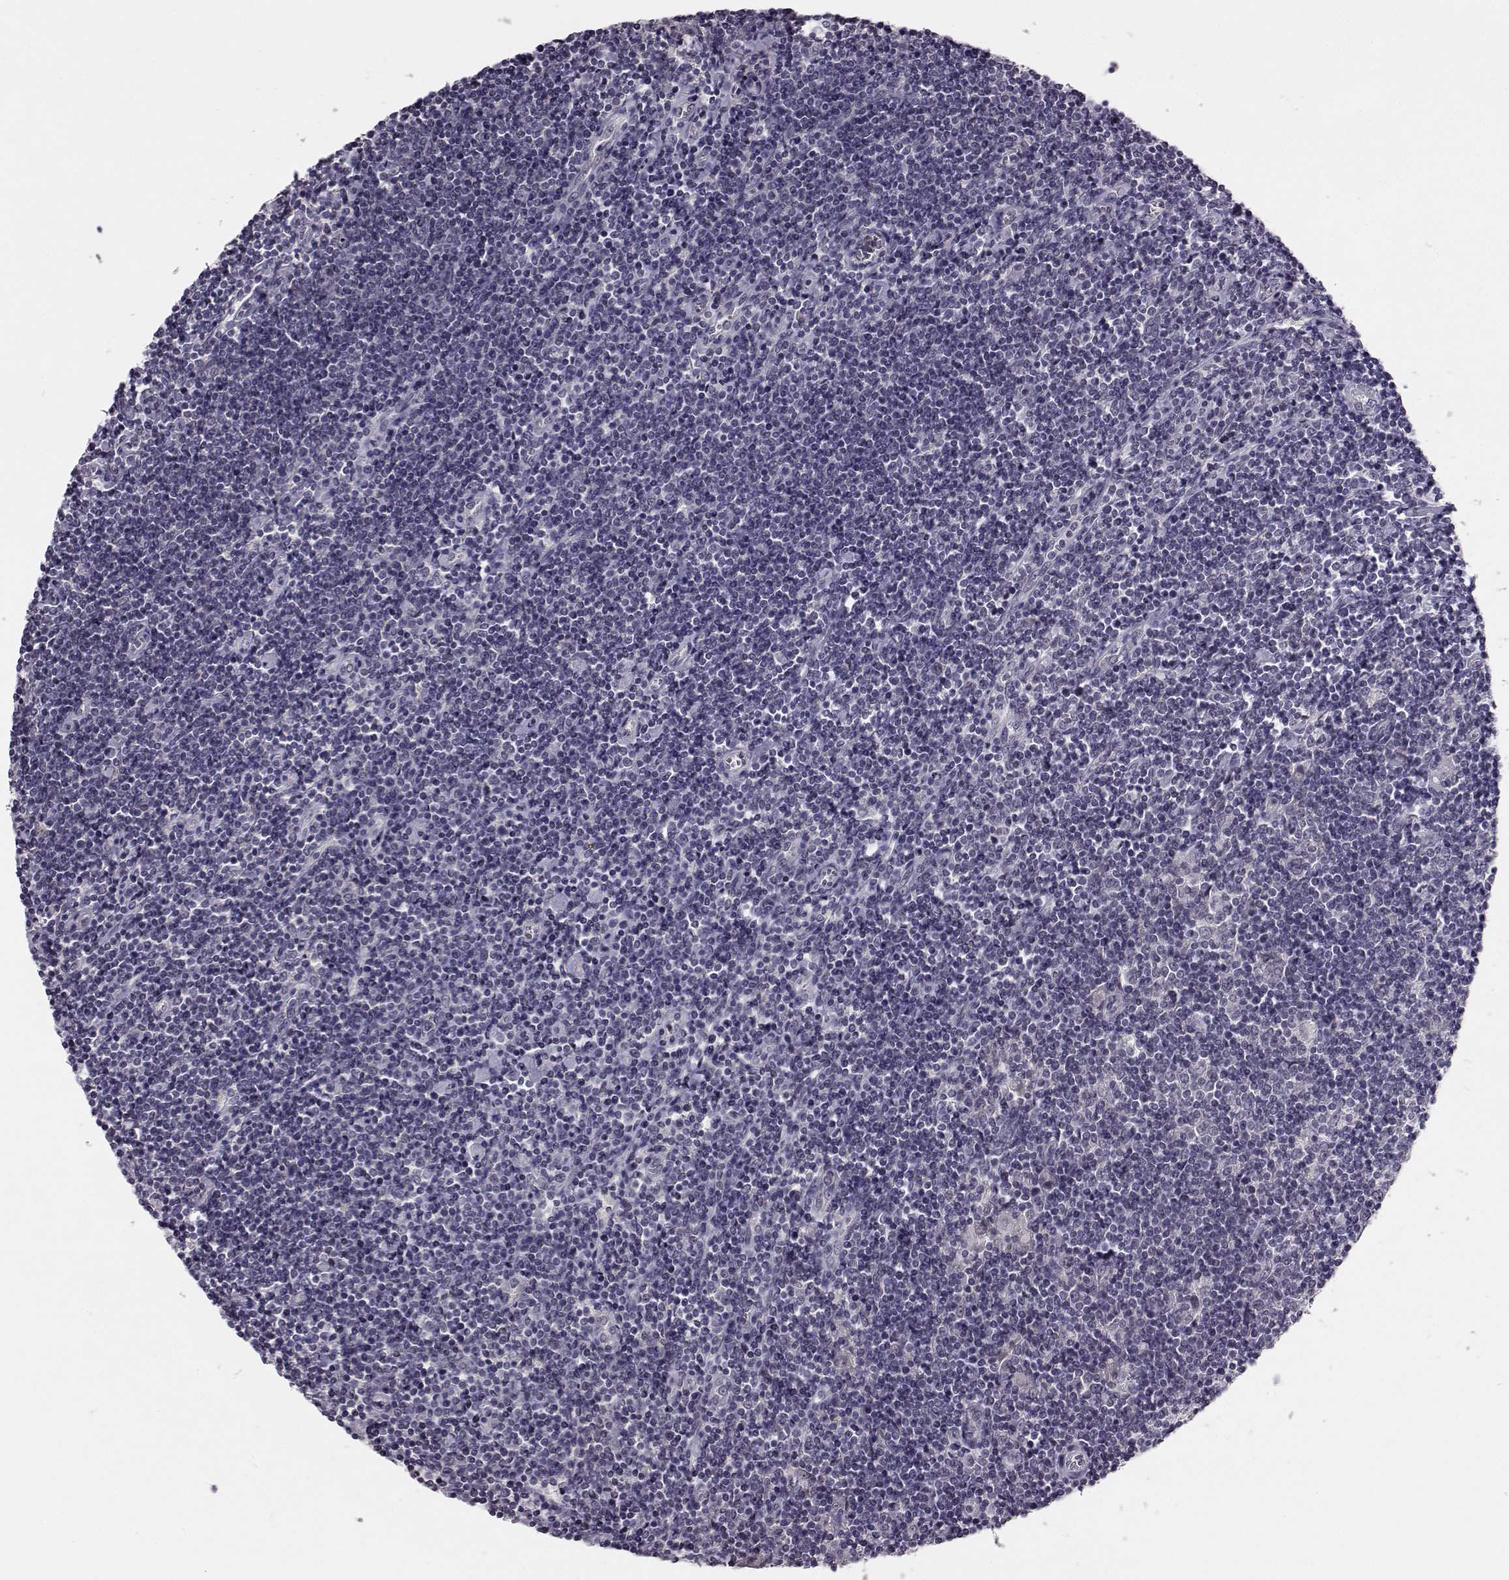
{"staining": {"intensity": "negative", "quantity": "none", "location": "none"}, "tissue": "lymphoma", "cell_type": "Tumor cells", "image_type": "cancer", "snomed": [{"axis": "morphology", "description": "Hodgkin's disease, NOS"}, {"axis": "topography", "description": "Lymph node"}], "caption": "The image exhibits no staining of tumor cells in lymphoma.", "gene": "C10orf62", "patient": {"sex": "male", "age": 40}}